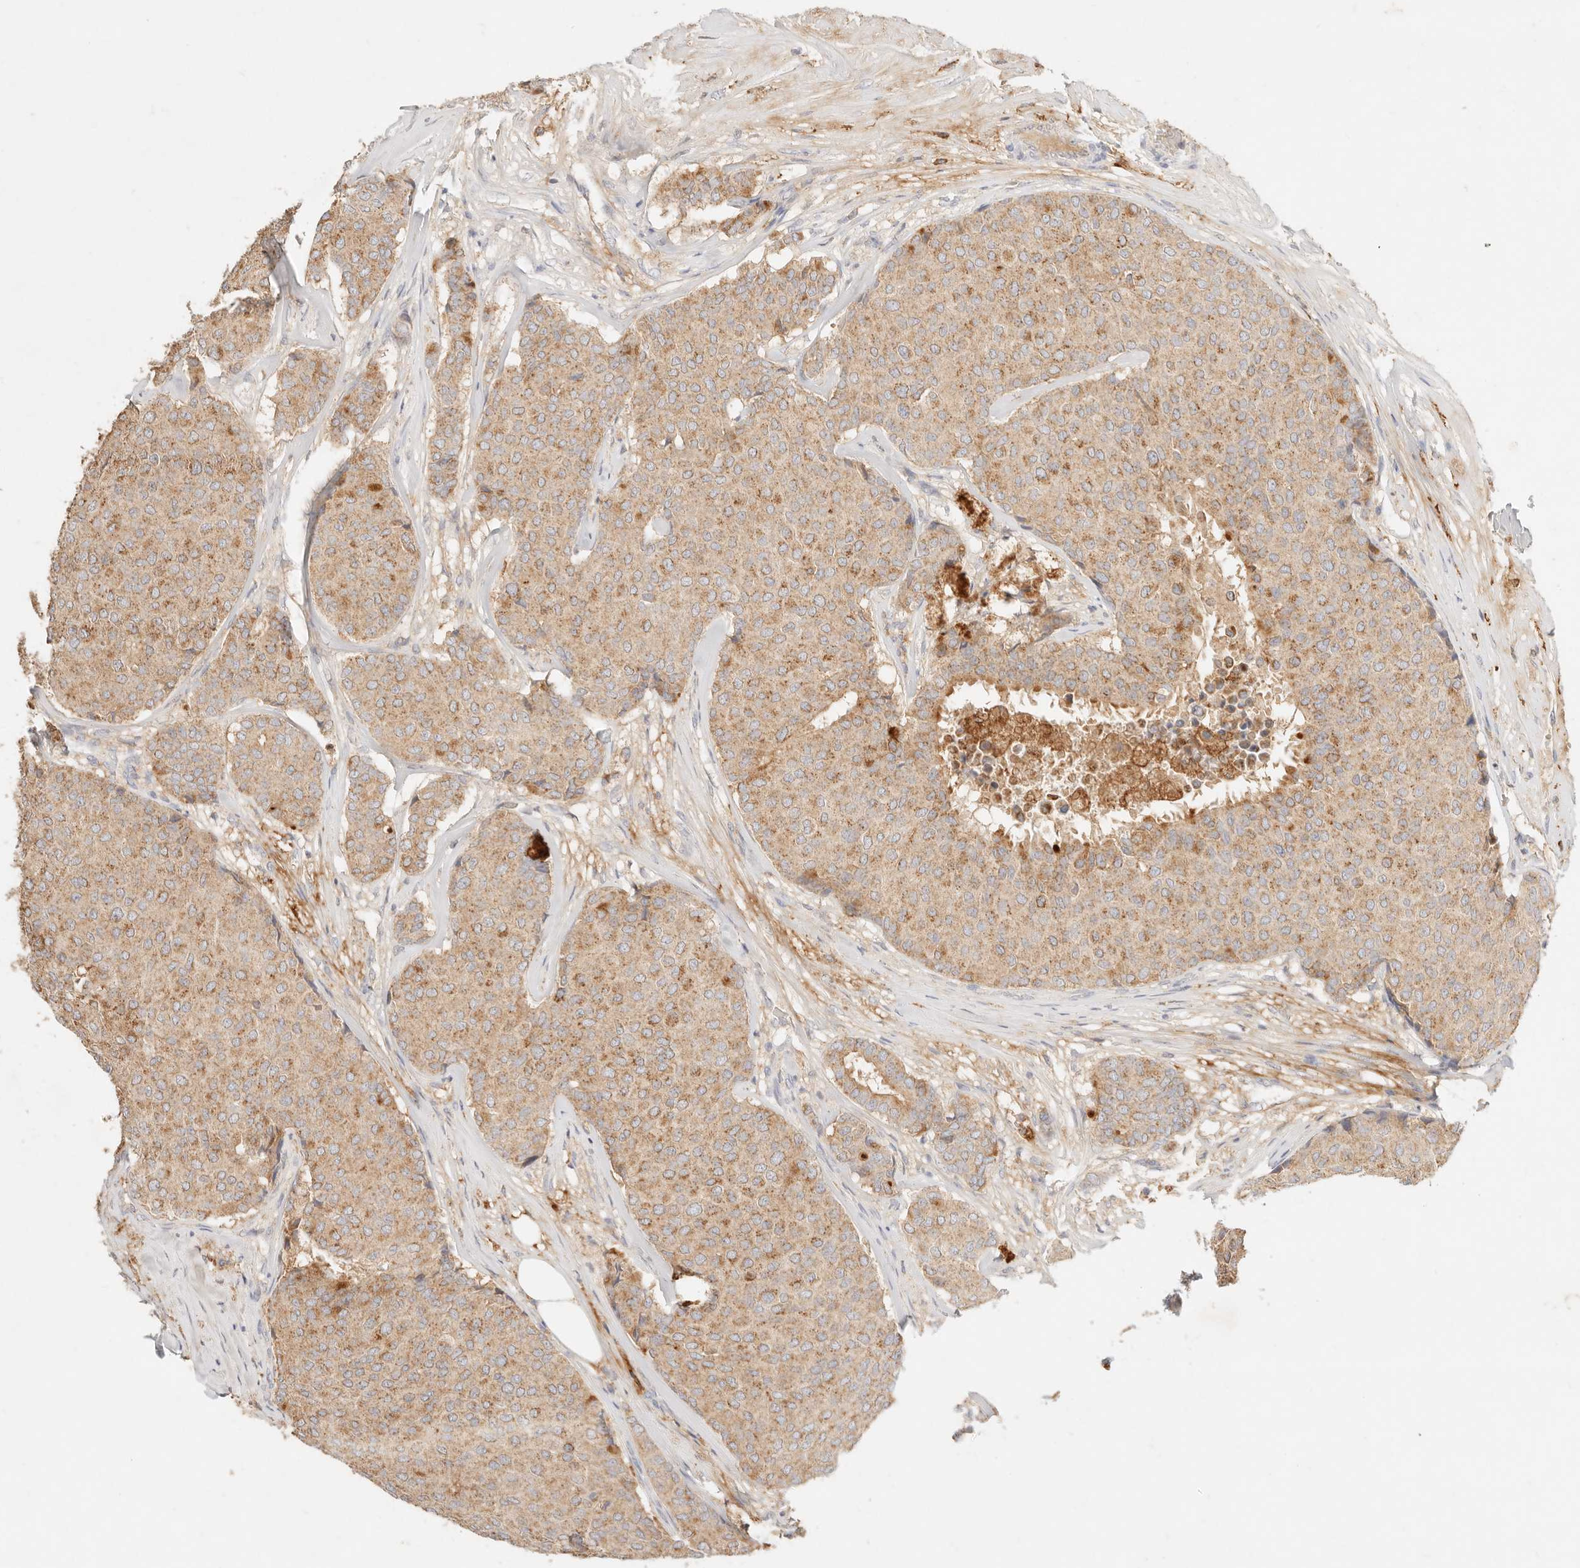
{"staining": {"intensity": "moderate", "quantity": ">75%", "location": "cytoplasmic/membranous"}, "tissue": "breast cancer", "cell_type": "Tumor cells", "image_type": "cancer", "snomed": [{"axis": "morphology", "description": "Duct carcinoma"}, {"axis": "topography", "description": "Breast"}], "caption": "Immunohistochemistry (IHC) image of breast cancer stained for a protein (brown), which exhibits medium levels of moderate cytoplasmic/membranous expression in about >75% of tumor cells.", "gene": "HK2", "patient": {"sex": "female", "age": 75}}